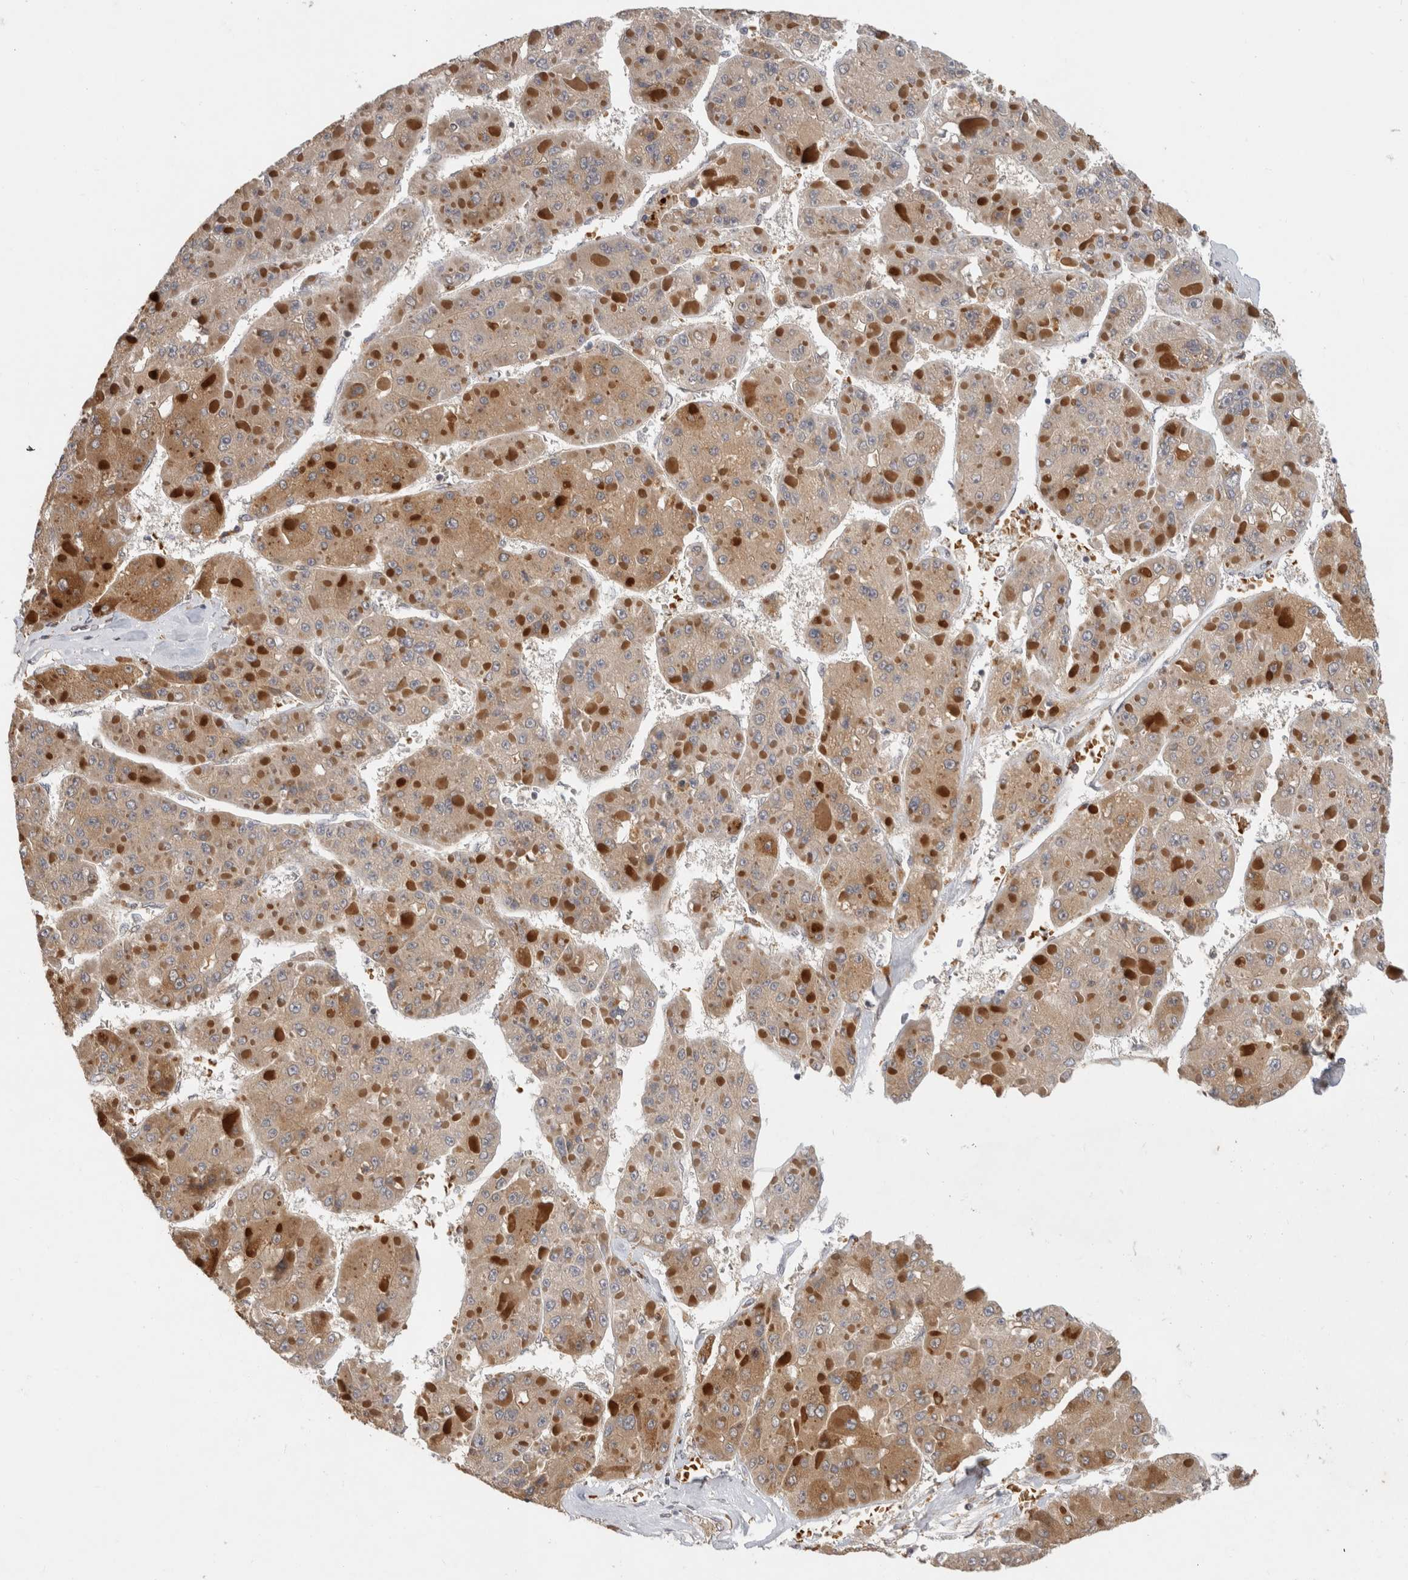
{"staining": {"intensity": "moderate", "quantity": ">75%", "location": "cytoplasmic/membranous"}, "tissue": "liver cancer", "cell_type": "Tumor cells", "image_type": "cancer", "snomed": [{"axis": "morphology", "description": "Carcinoma, Hepatocellular, NOS"}, {"axis": "topography", "description": "Liver"}], "caption": "Immunohistochemical staining of liver hepatocellular carcinoma shows medium levels of moderate cytoplasmic/membranous expression in about >75% of tumor cells. (DAB (3,3'-diaminobenzidine) IHC with brightfield microscopy, high magnification).", "gene": "APOL2", "patient": {"sex": "female", "age": 73}}